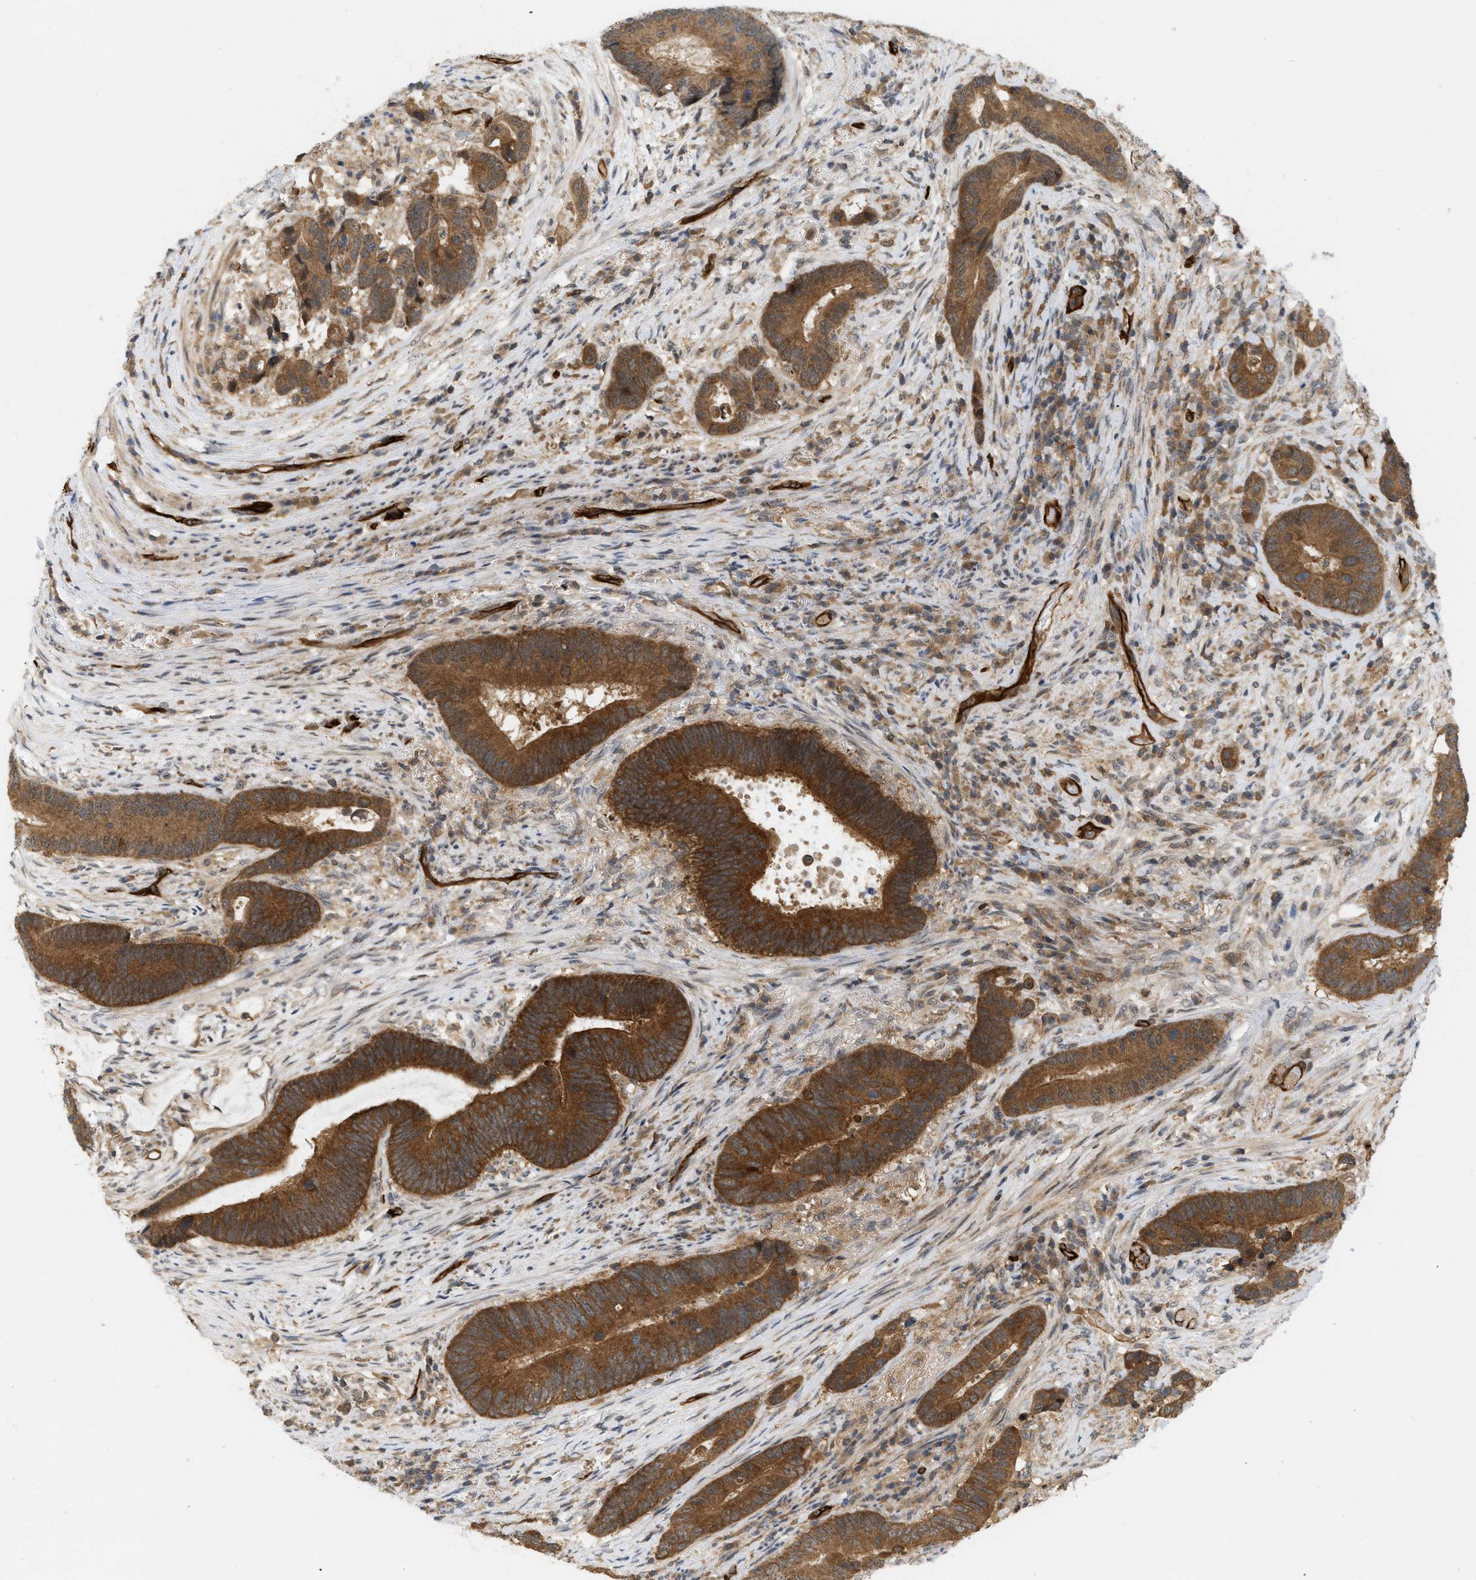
{"staining": {"intensity": "strong", "quantity": ">75%", "location": "cytoplasmic/membranous"}, "tissue": "colorectal cancer", "cell_type": "Tumor cells", "image_type": "cancer", "snomed": [{"axis": "morphology", "description": "Adenocarcinoma, NOS"}, {"axis": "topography", "description": "Rectum"}], "caption": "A histopathology image of colorectal cancer (adenocarcinoma) stained for a protein displays strong cytoplasmic/membranous brown staining in tumor cells.", "gene": "PALMD", "patient": {"sex": "female", "age": 89}}